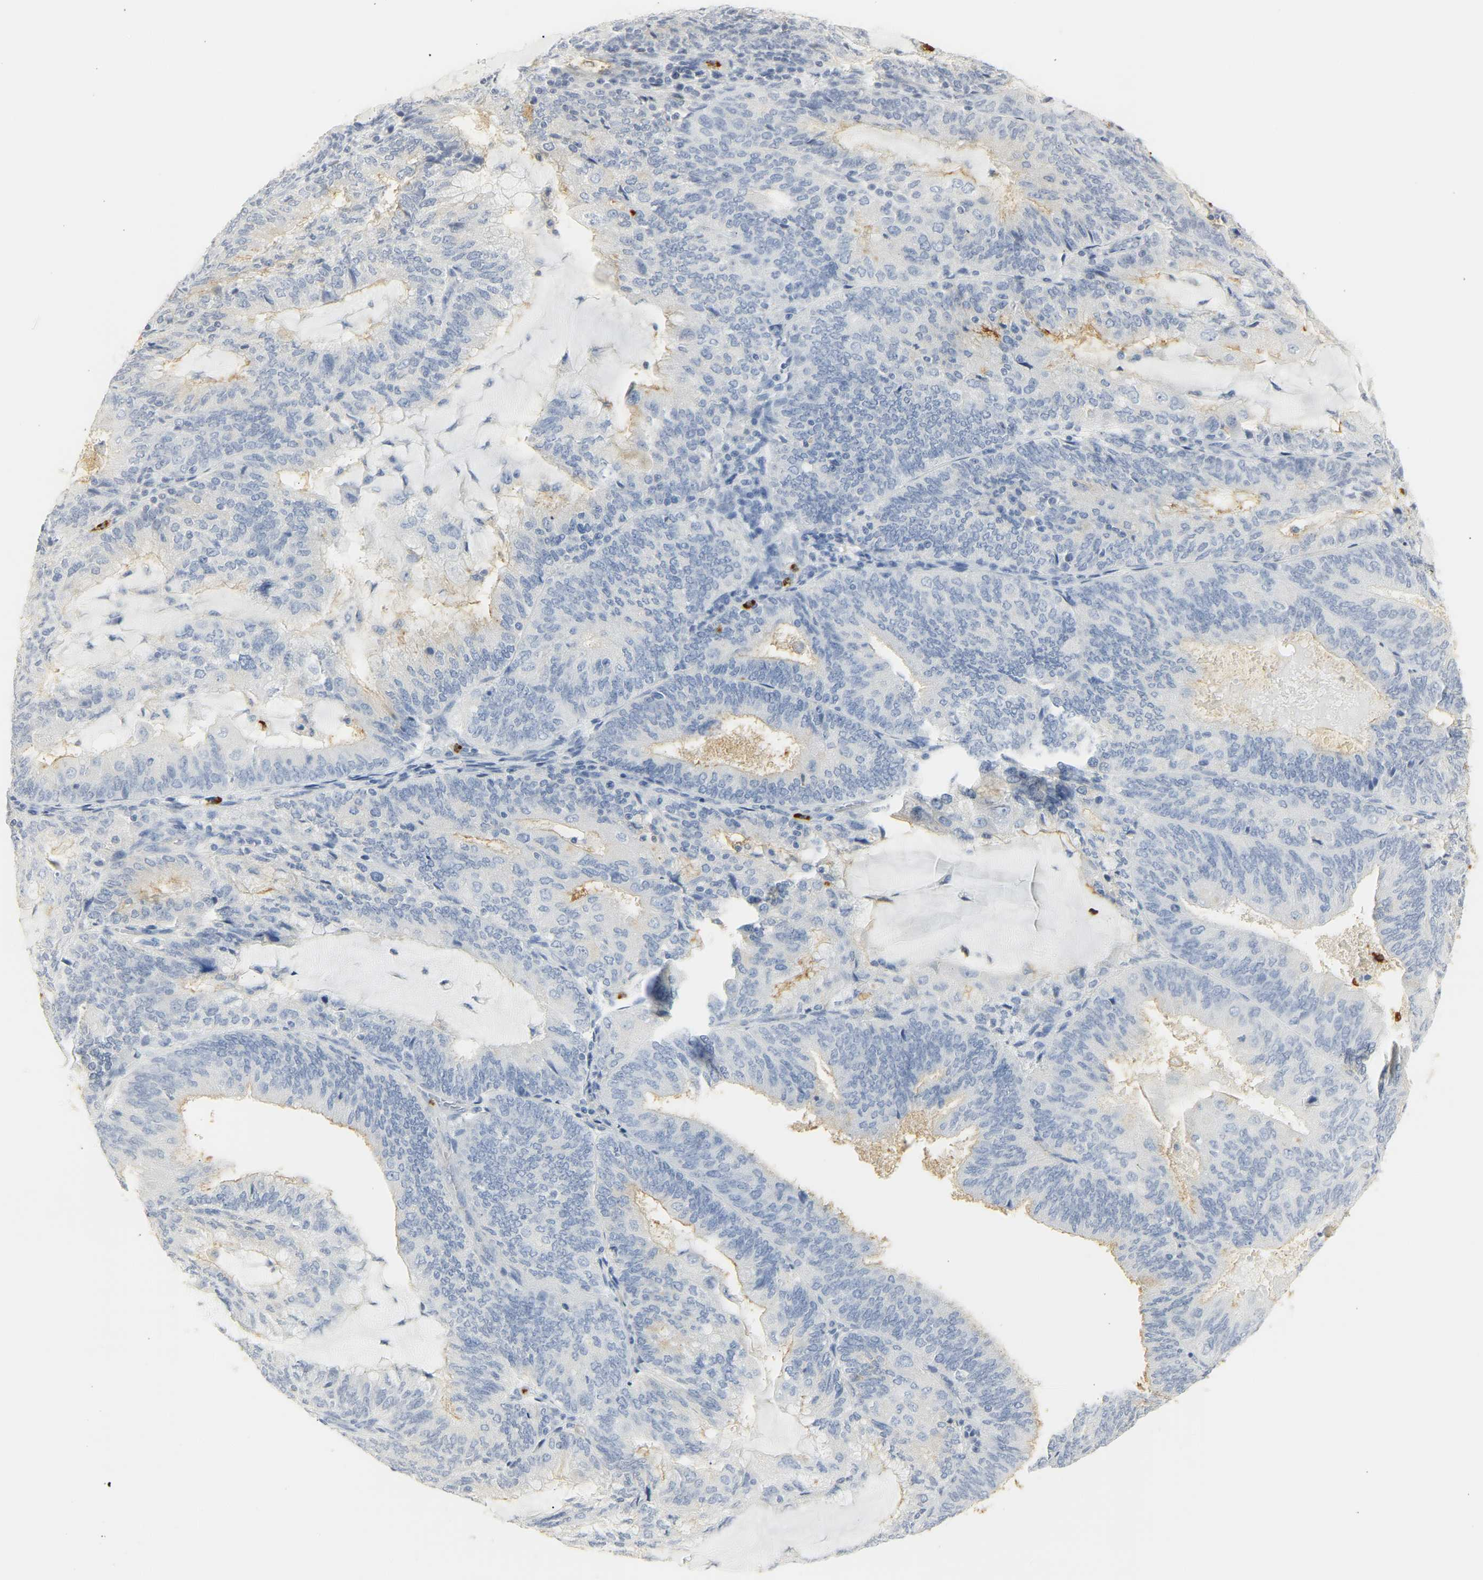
{"staining": {"intensity": "negative", "quantity": "none", "location": "none"}, "tissue": "endometrial cancer", "cell_type": "Tumor cells", "image_type": "cancer", "snomed": [{"axis": "morphology", "description": "Adenocarcinoma, NOS"}, {"axis": "topography", "description": "Endometrium"}], "caption": "Immunohistochemistry (IHC) image of neoplastic tissue: human adenocarcinoma (endometrial) stained with DAB (3,3'-diaminobenzidine) exhibits no significant protein expression in tumor cells. (DAB immunohistochemistry with hematoxylin counter stain).", "gene": "CEACAM5", "patient": {"sex": "female", "age": 81}}